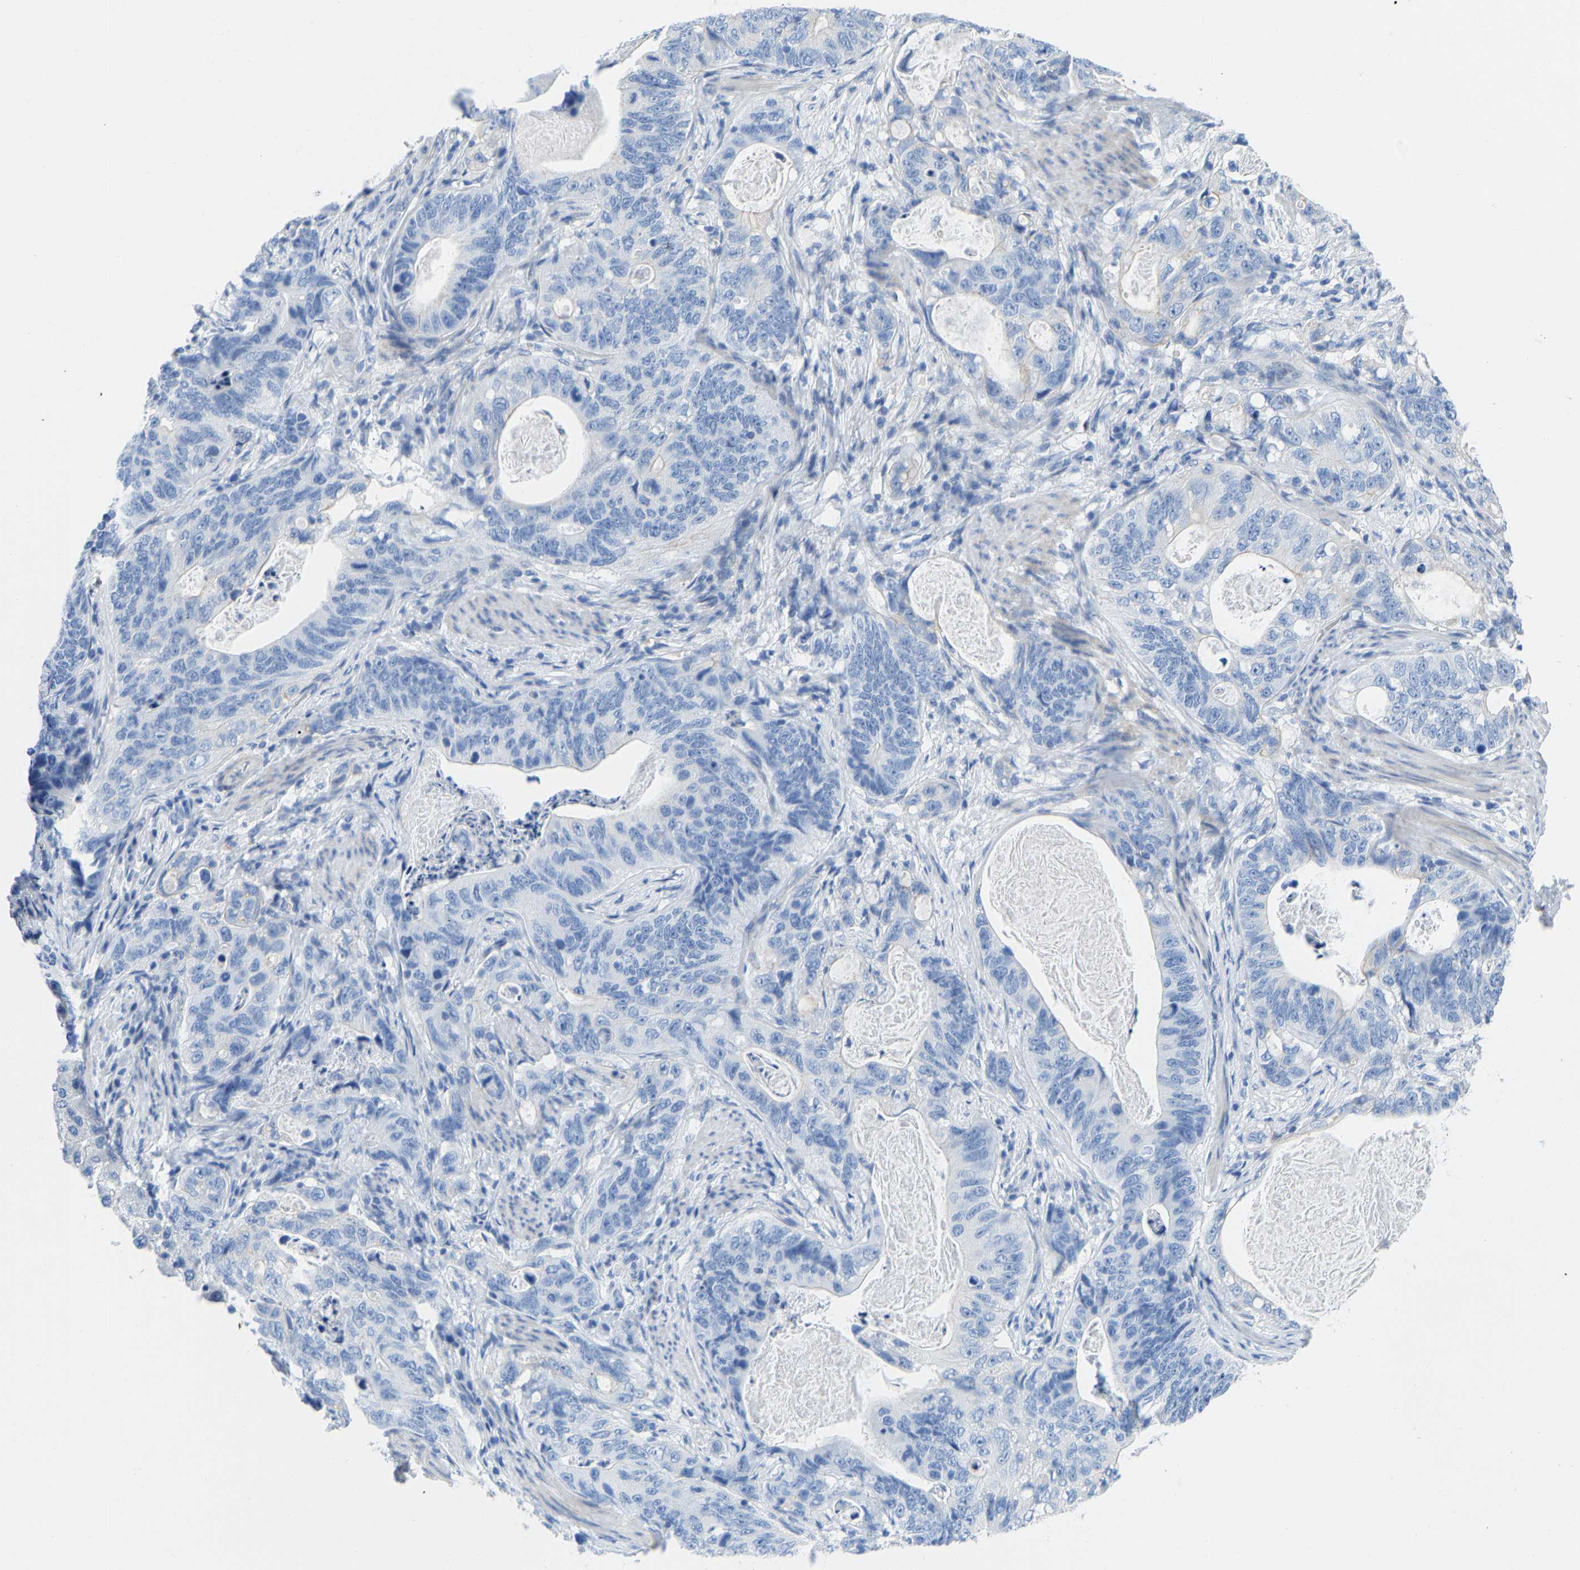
{"staining": {"intensity": "negative", "quantity": "none", "location": "none"}, "tissue": "stomach cancer", "cell_type": "Tumor cells", "image_type": "cancer", "snomed": [{"axis": "morphology", "description": "Normal tissue, NOS"}, {"axis": "morphology", "description": "Adenocarcinoma, NOS"}, {"axis": "topography", "description": "Stomach"}], "caption": "This is an immunohistochemistry (IHC) histopathology image of human stomach cancer. There is no expression in tumor cells.", "gene": "NKAIN3", "patient": {"sex": "female", "age": 89}}